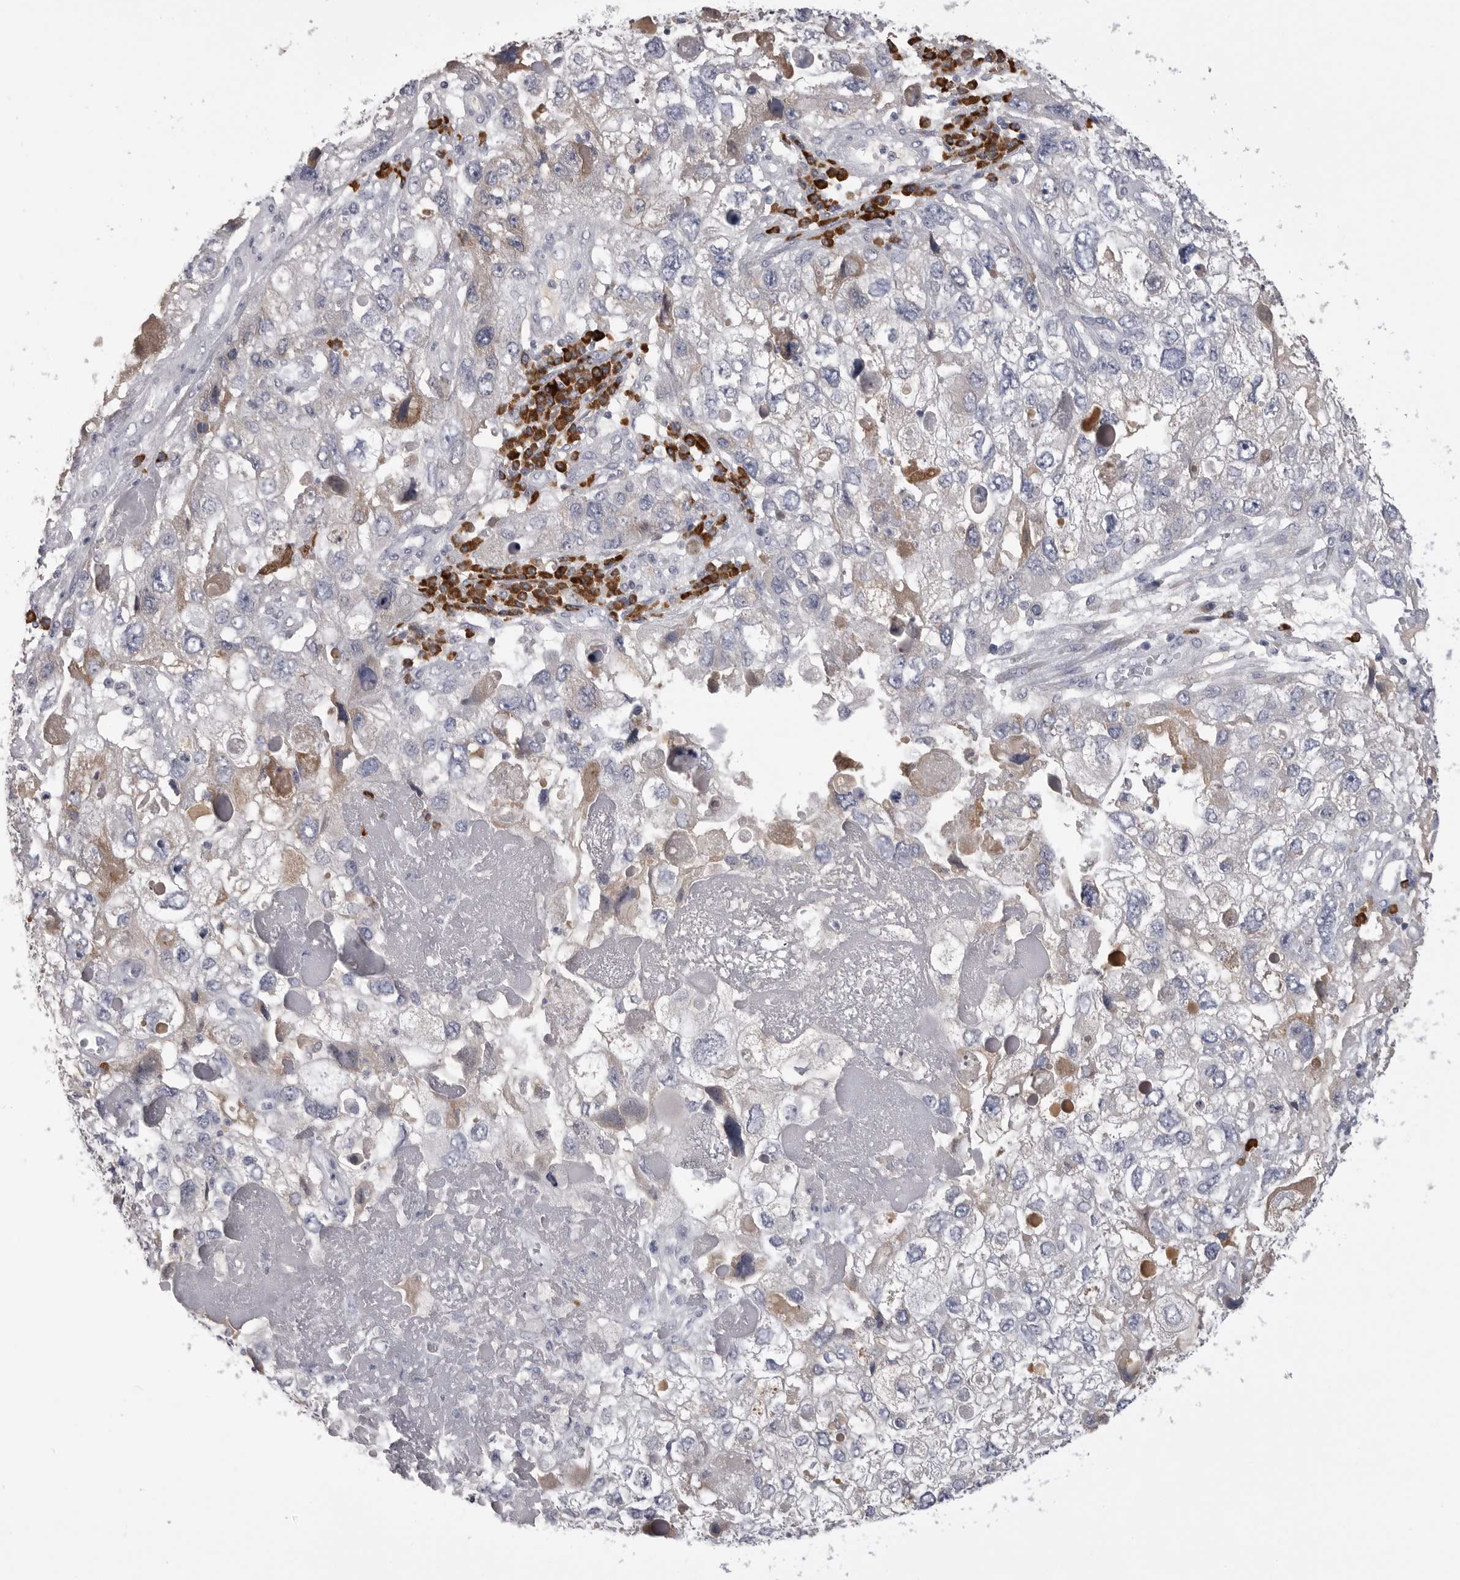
{"staining": {"intensity": "weak", "quantity": "<25%", "location": "cytoplasmic/membranous"}, "tissue": "endometrial cancer", "cell_type": "Tumor cells", "image_type": "cancer", "snomed": [{"axis": "morphology", "description": "Adenocarcinoma, NOS"}, {"axis": "topography", "description": "Endometrium"}], "caption": "The histopathology image demonstrates no staining of tumor cells in endometrial adenocarcinoma.", "gene": "FKBP2", "patient": {"sex": "female", "age": 49}}